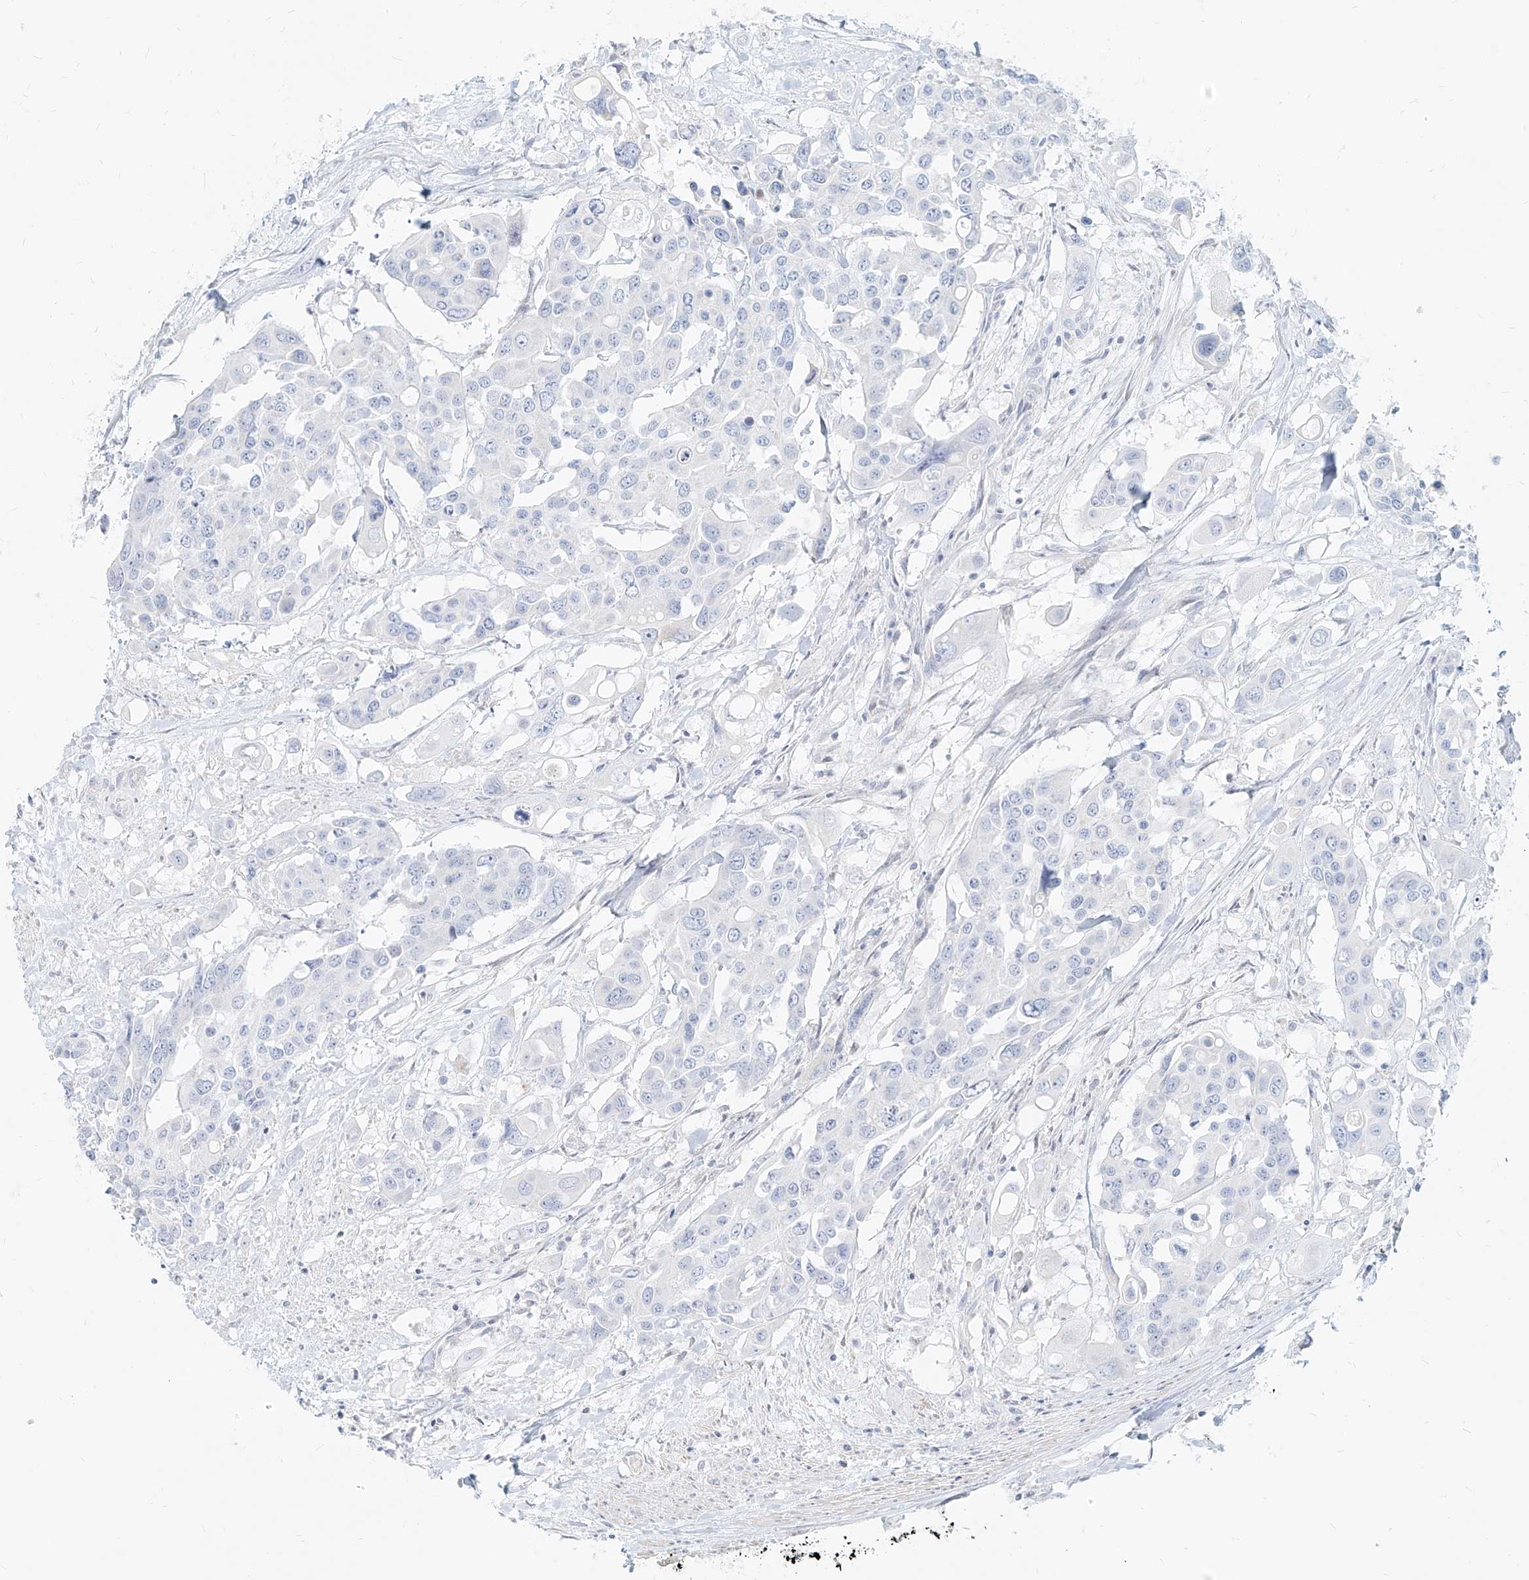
{"staining": {"intensity": "negative", "quantity": "none", "location": "none"}, "tissue": "colorectal cancer", "cell_type": "Tumor cells", "image_type": "cancer", "snomed": [{"axis": "morphology", "description": "Adenocarcinoma, NOS"}, {"axis": "topography", "description": "Colon"}], "caption": "High power microscopy histopathology image of an immunohistochemistry micrograph of colorectal cancer, revealing no significant expression in tumor cells.", "gene": "ITPKB", "patient": {"sex": "male", "age": 77}}